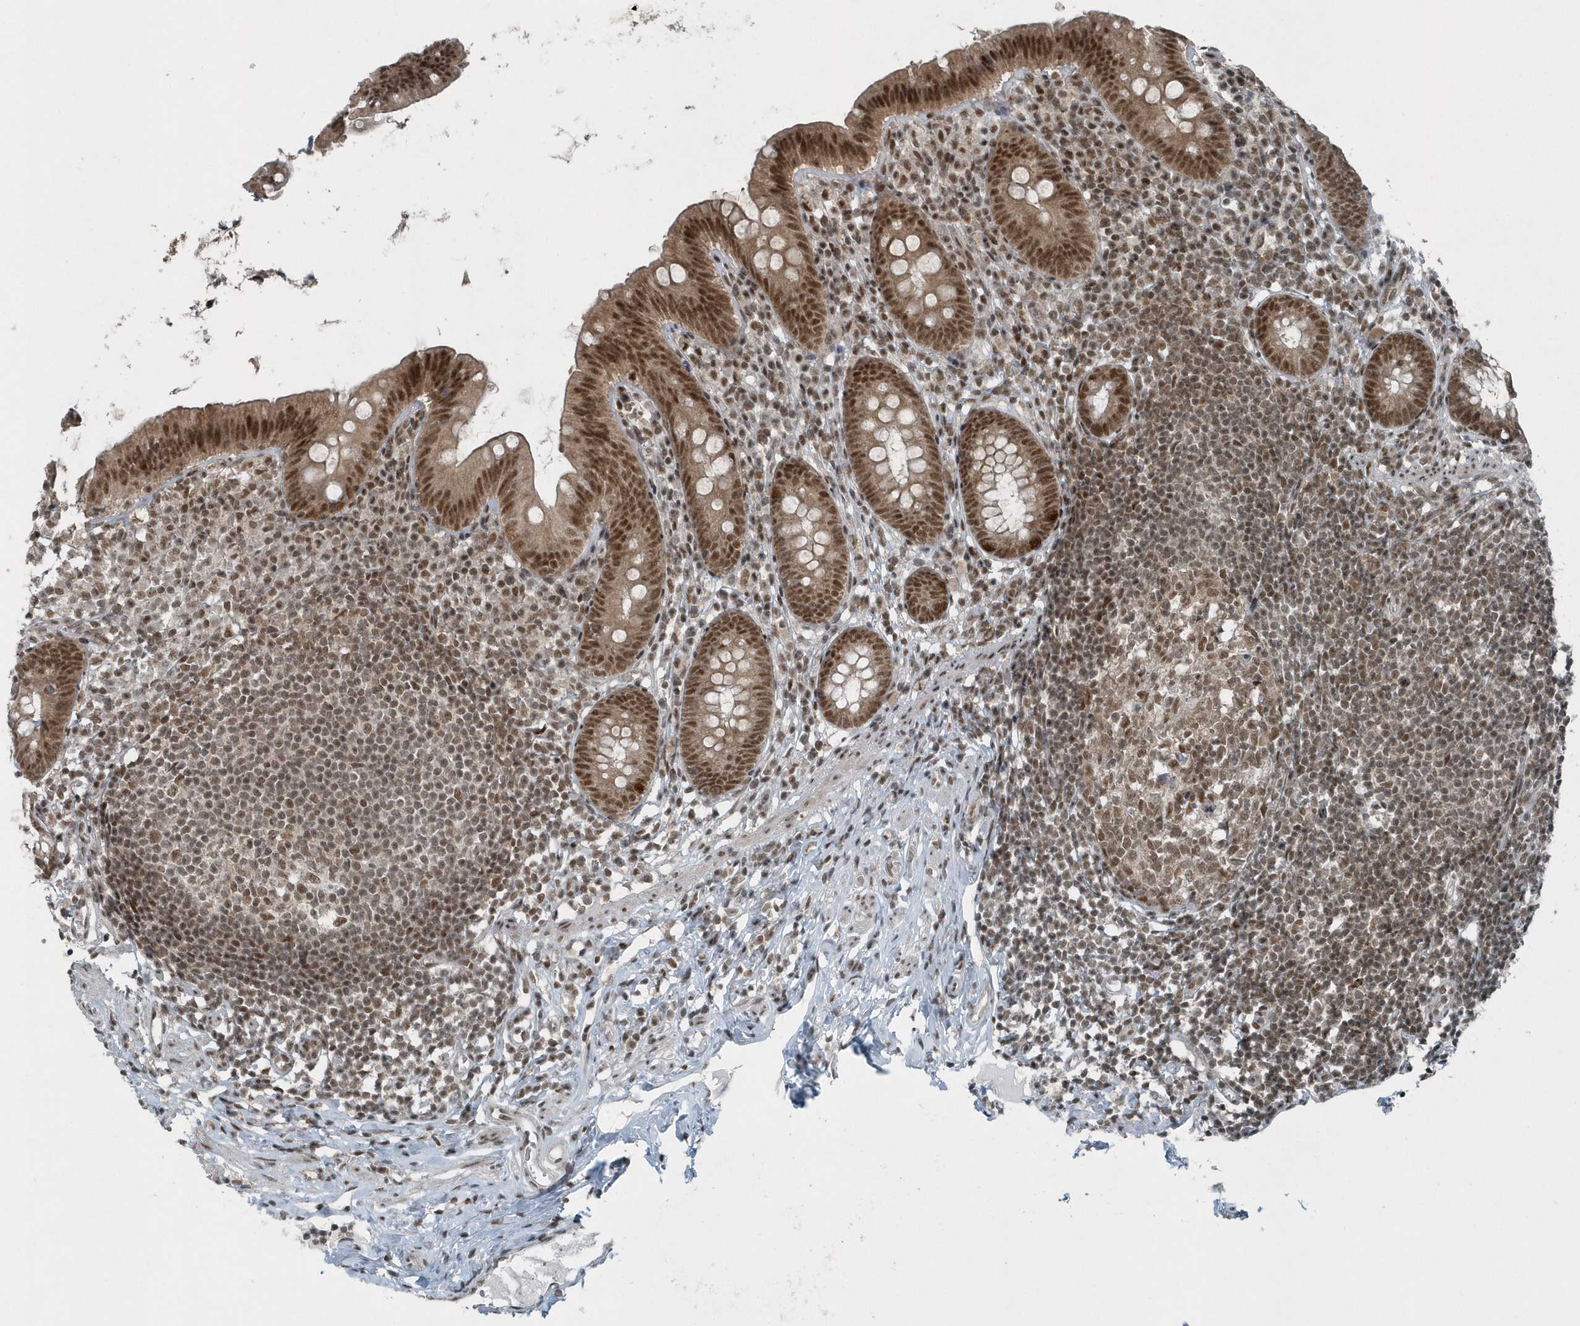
{"staining": {"intensity": "moderate", "quantity": ">75%", "location": "cytoplasmic/membranous,nuclear"}, "tissue": "appendix", "cell_type": "Glandular cells", "image_type": "normal", "snomed": [{"axis": "morphology", "description": "Normal tissue, NOS"}, {"axis": "topography", "description": "Appendix"}], "caption": "A medium amount of moderate cytoplasmic/membranous,nuclear expression is identified in about >75% of glandular cells in benign appendix.", "gene": "YTHDC1", "patient": {"sex": "male", "age": 52}}